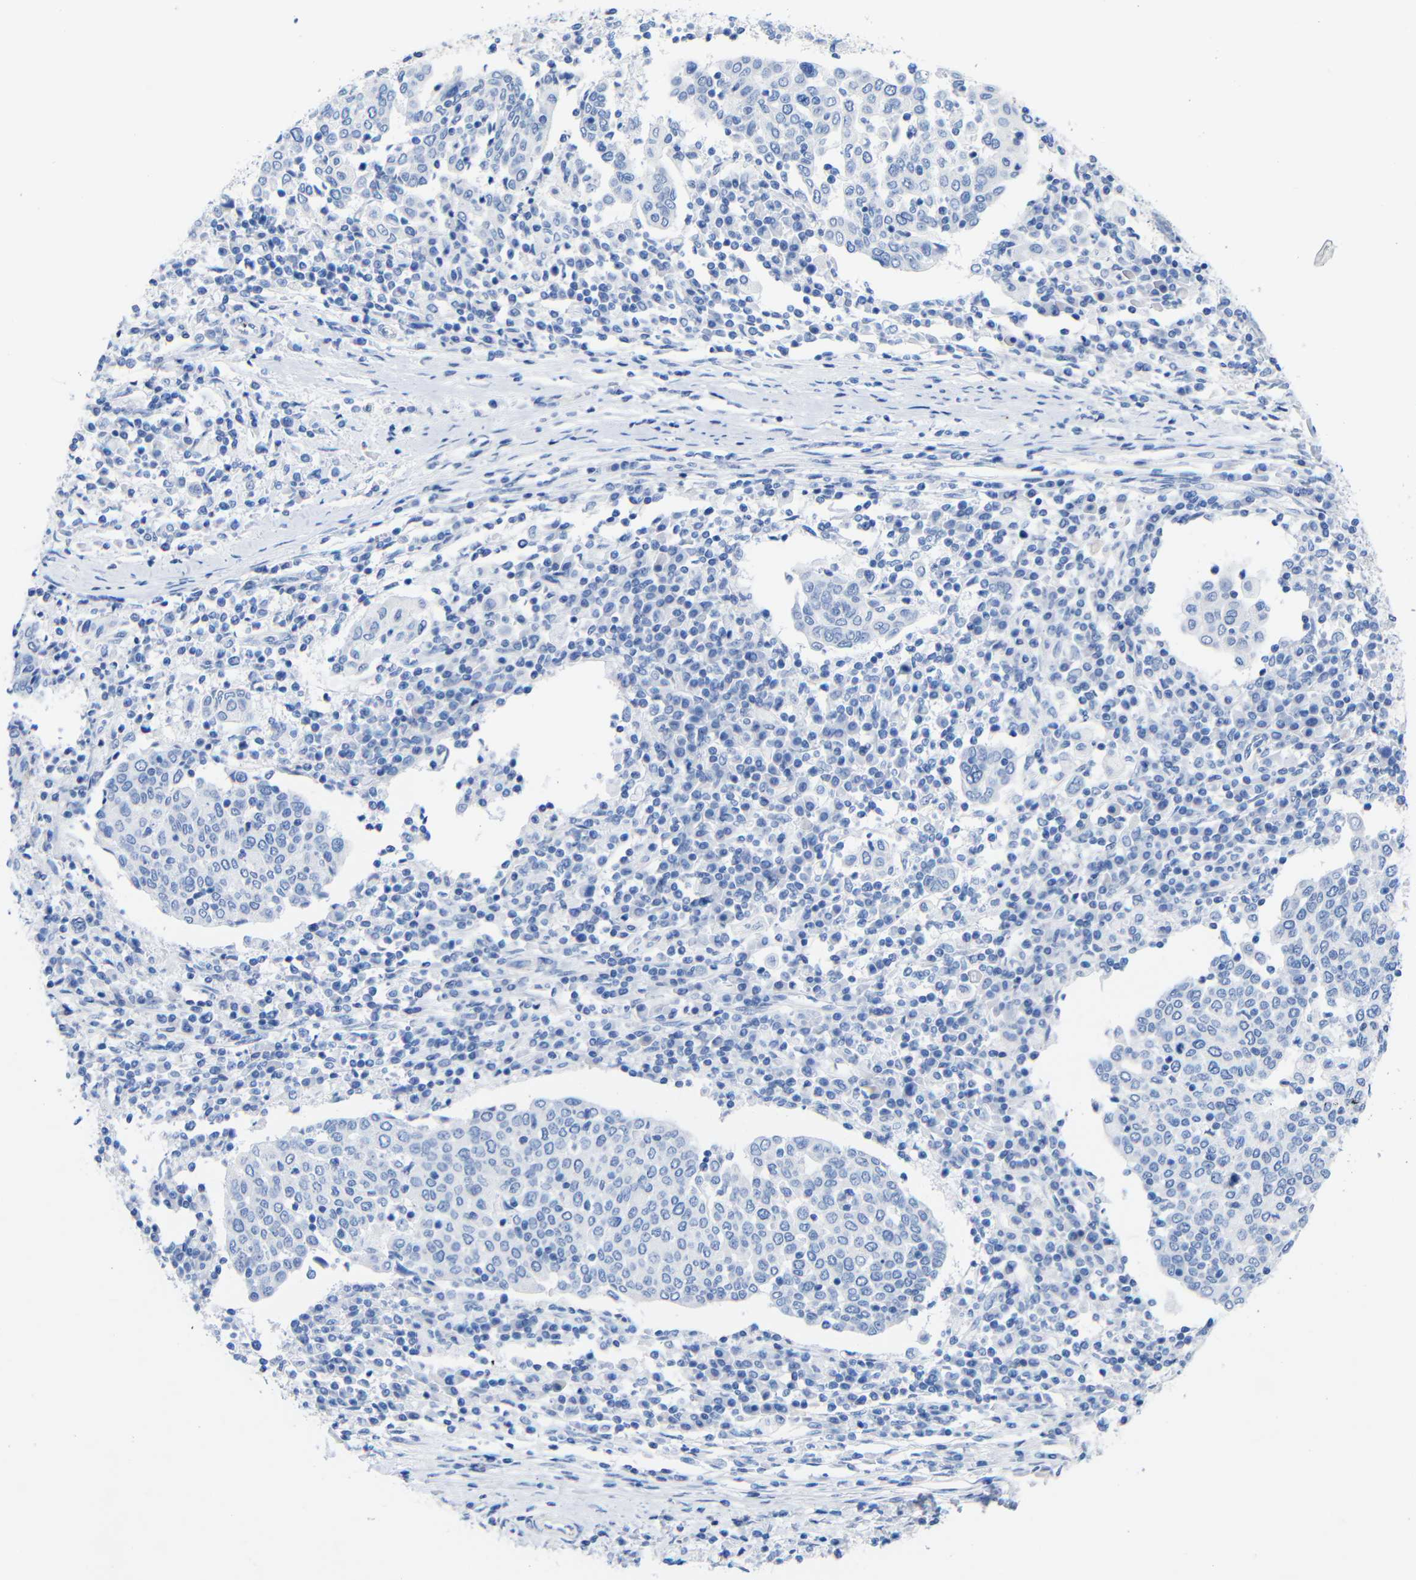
{"staining": {"intensity": "negative", "quantity": "none", "location": "none"}, "tissue": "cervical cancer", "cell_type": "Tumor cells", "image_type": "cancer", "snomed": [{"axis": "morphology", "description": "Squamous cell carcinoma, NOS"}, {"axis": "topography", "description": "Cervix"}], "caption": "A high-resolution histopathology image shows IHC staining of cervical squamous cell carcinoma, which exhibits no significant staining in tumor cells.", "gene": "CGNL1", "patient": {"sex": "female", "age": 40}}